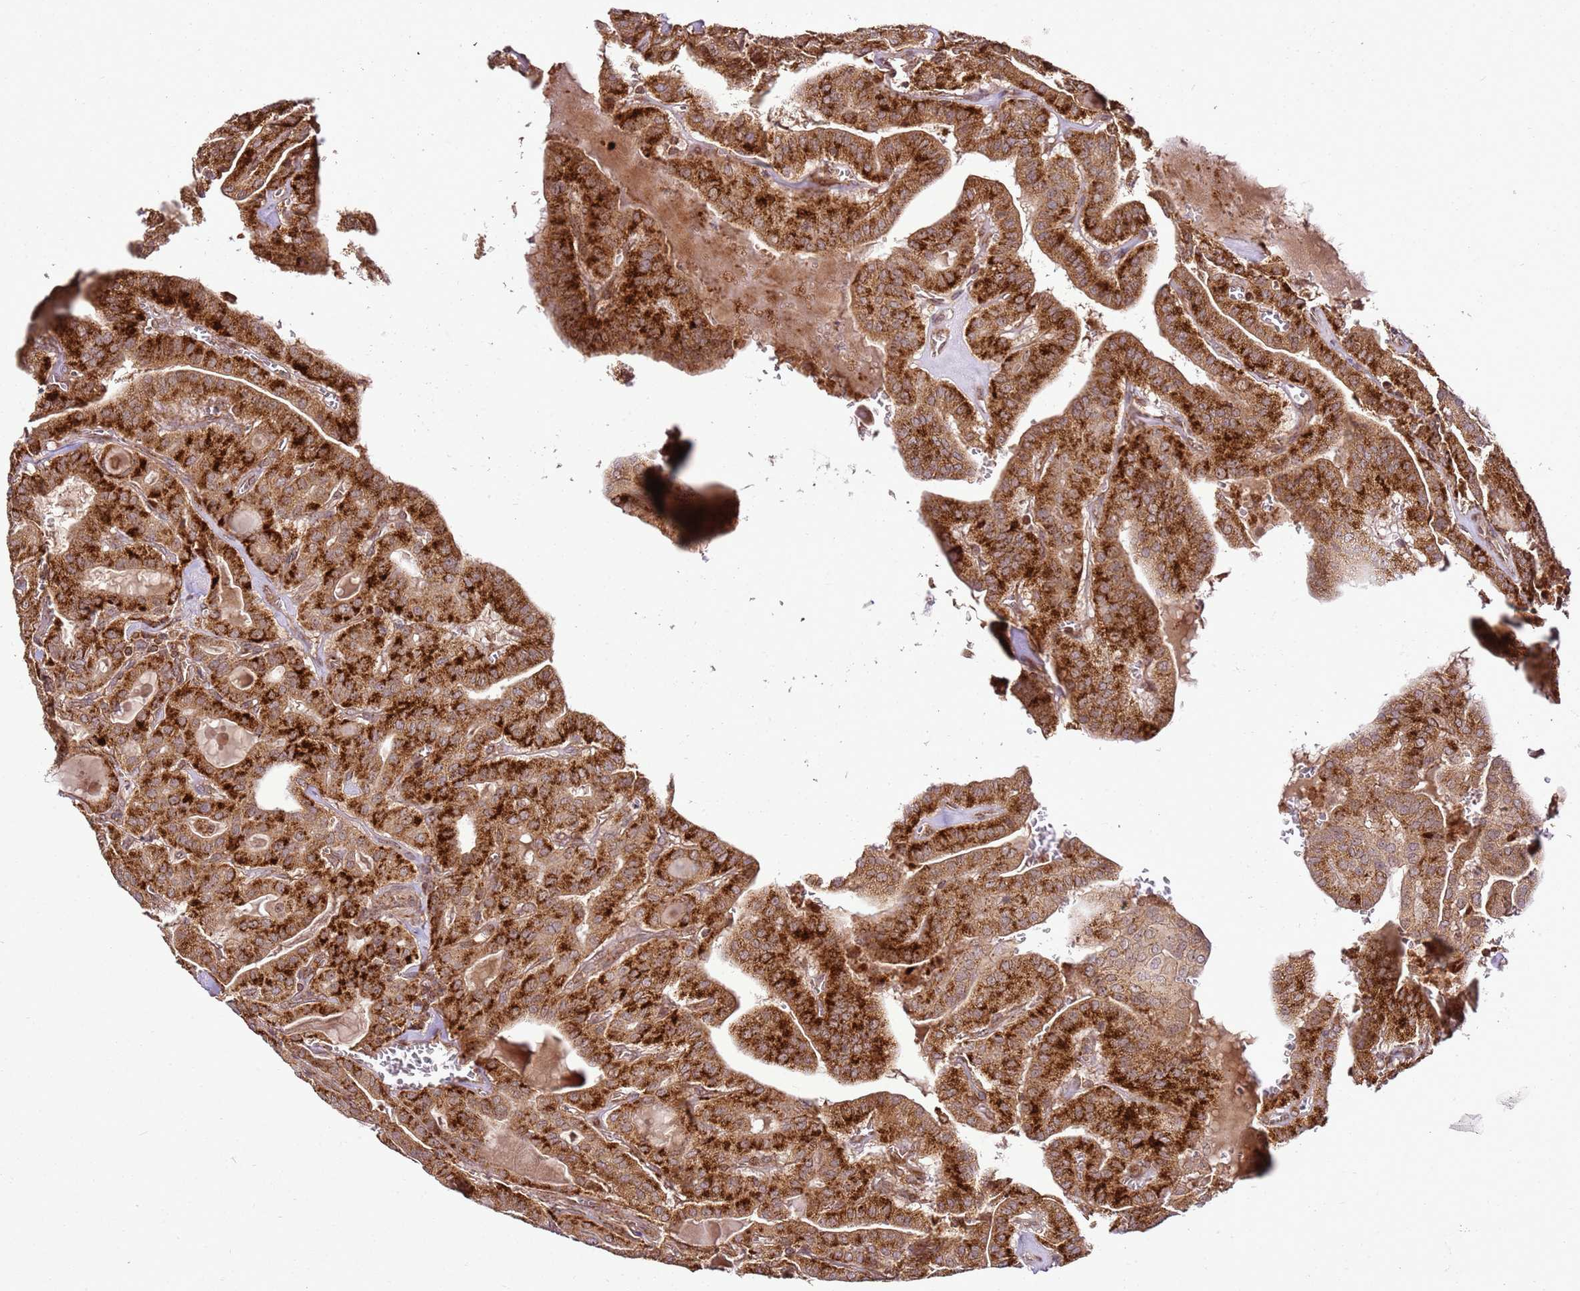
{"staining": {"intensity": "strong", "quantity": ">75%", "location": "cytoplasmic/membranous"}, "tissue": "thyroid cancer", "cell_type": "Tumor cells", "image_type": "cancer", "snomed": [{"axis": "morphology", "description": "Papillary adenocarcinoma, NOS"}, {"axis": "topography", "description": "Thyroid gland"}], "caption": "A brown stain highlights strong cytoplasmic/membranous positivity of a protein in human thyroid cancer tumor cells.", "gene": "RASA3", "patient": {"sex": "male", "age": 52}}